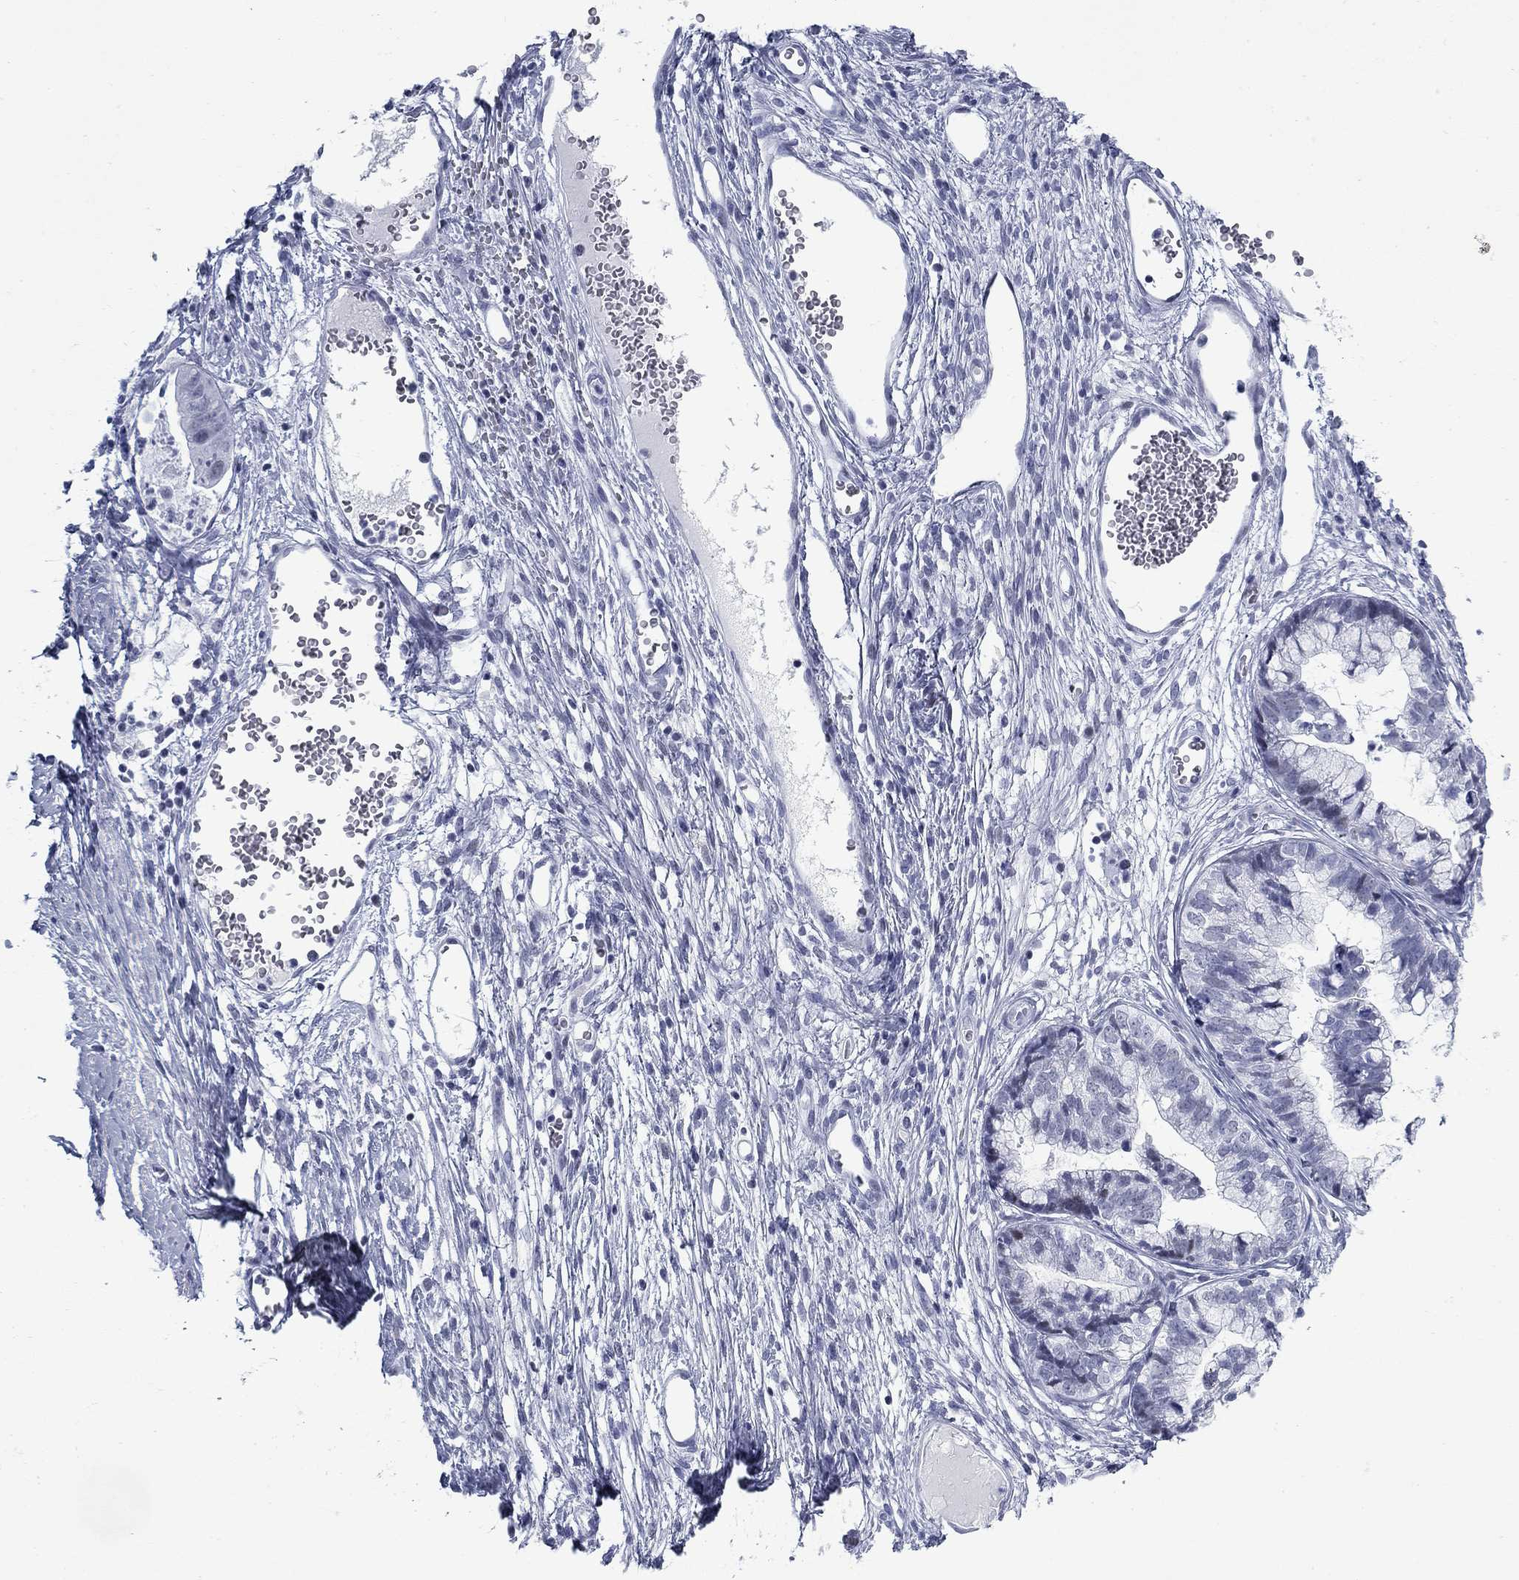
{"staining": {"intensity": "negative", "quantity": "none", "location": "none"}, "tissue": "cervical cancer", "cell_type": "Tumor cells", "image_type": "cancer", "snomed": [{"axis": "morphology", "description": "Adenocarcinoma, NOS"}, {"axis": "topography", "description": "Cervix"}], "caption": "An IHC micrograph of cervical cancer is shown. There is no staining in tumor cells of cervical cancer. (Immunohistochemistry, brightfield microscopy, high magnification).", "gene": "ASF1B", "patient": {"sex": "female", "age": 44}}